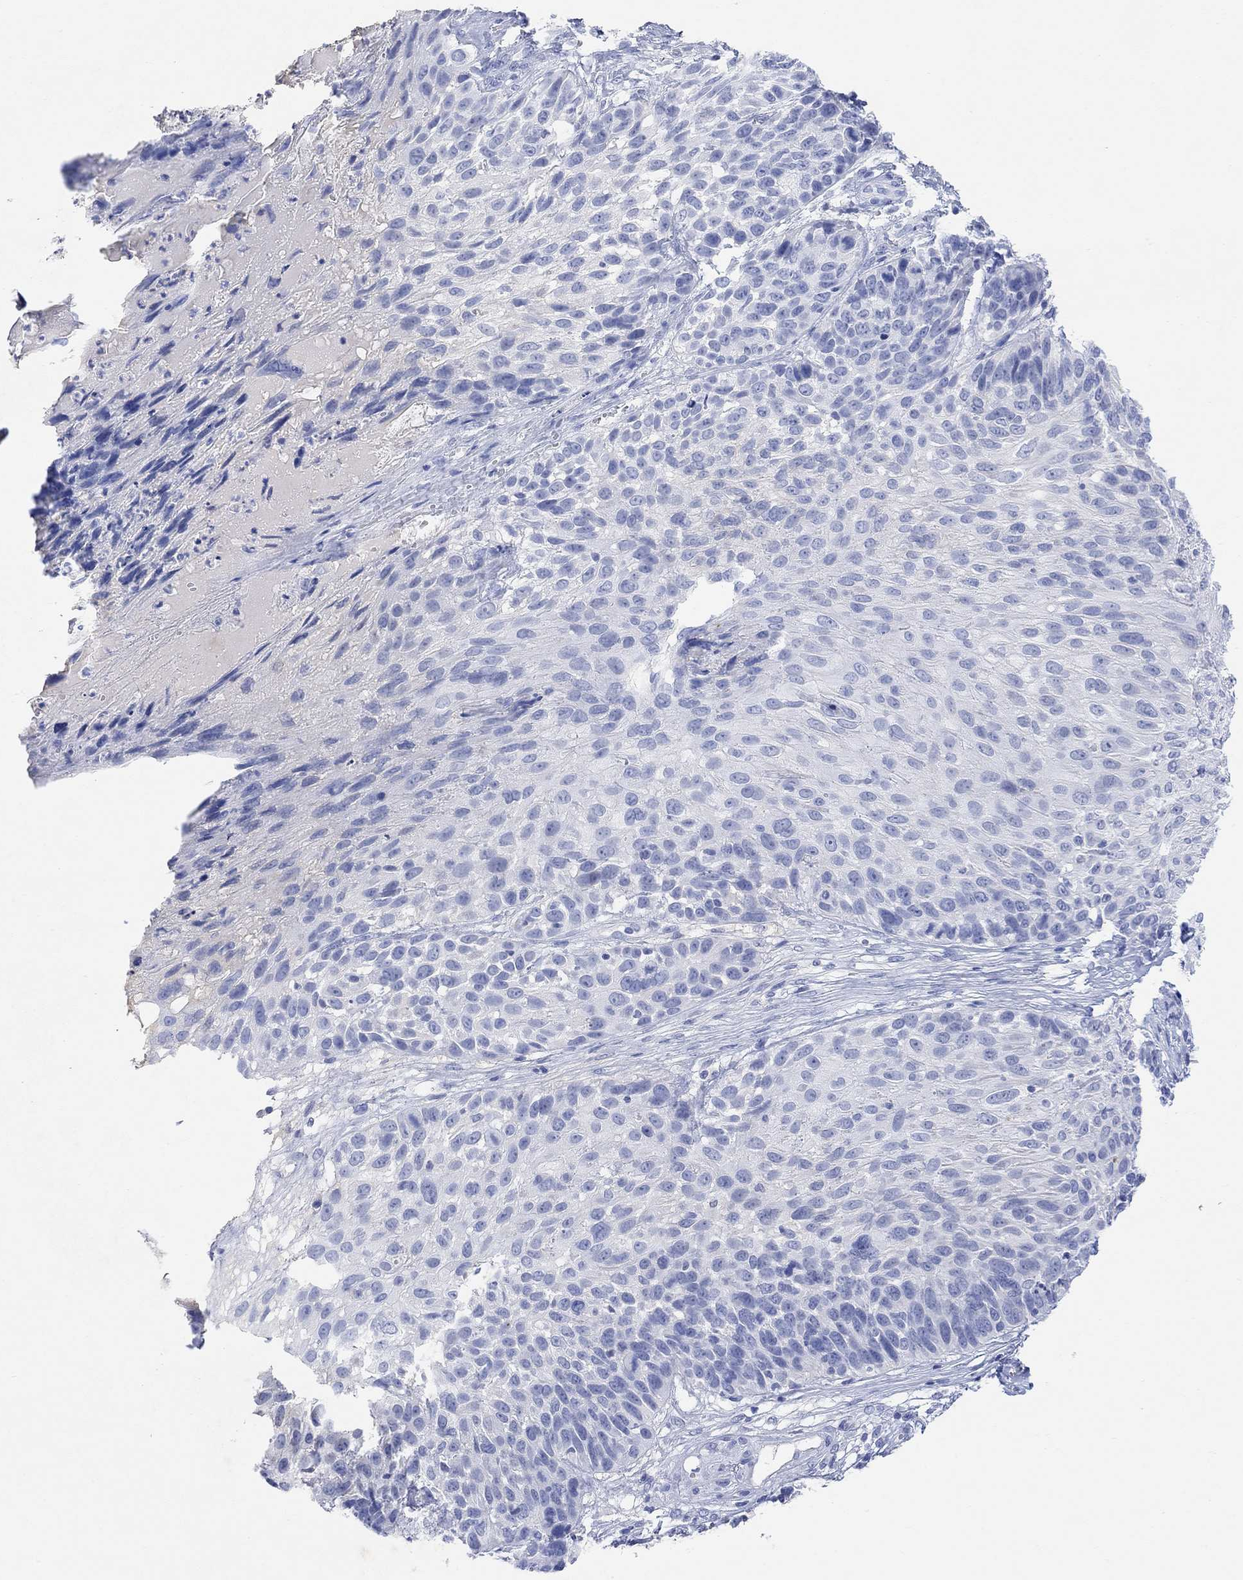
{"staining": {"intensity": "negative", "quantity": "none", "location": "none"}, "tissue": "skin cancer", "cell_type": "Tumor cells", "image_type": "cancer", "snomed": [{"axis": "morphology", "description": "Squamous cell carcinoma, NOS"}, {"axis": "topography", "description": "Skin"}], "caption": "The photomicrograph shows no significant positivity in tumor cells of skin cancer (squamous cell carcinoma).", "gene": "TYR", "patient": {"sex": "male", "age": 92}}